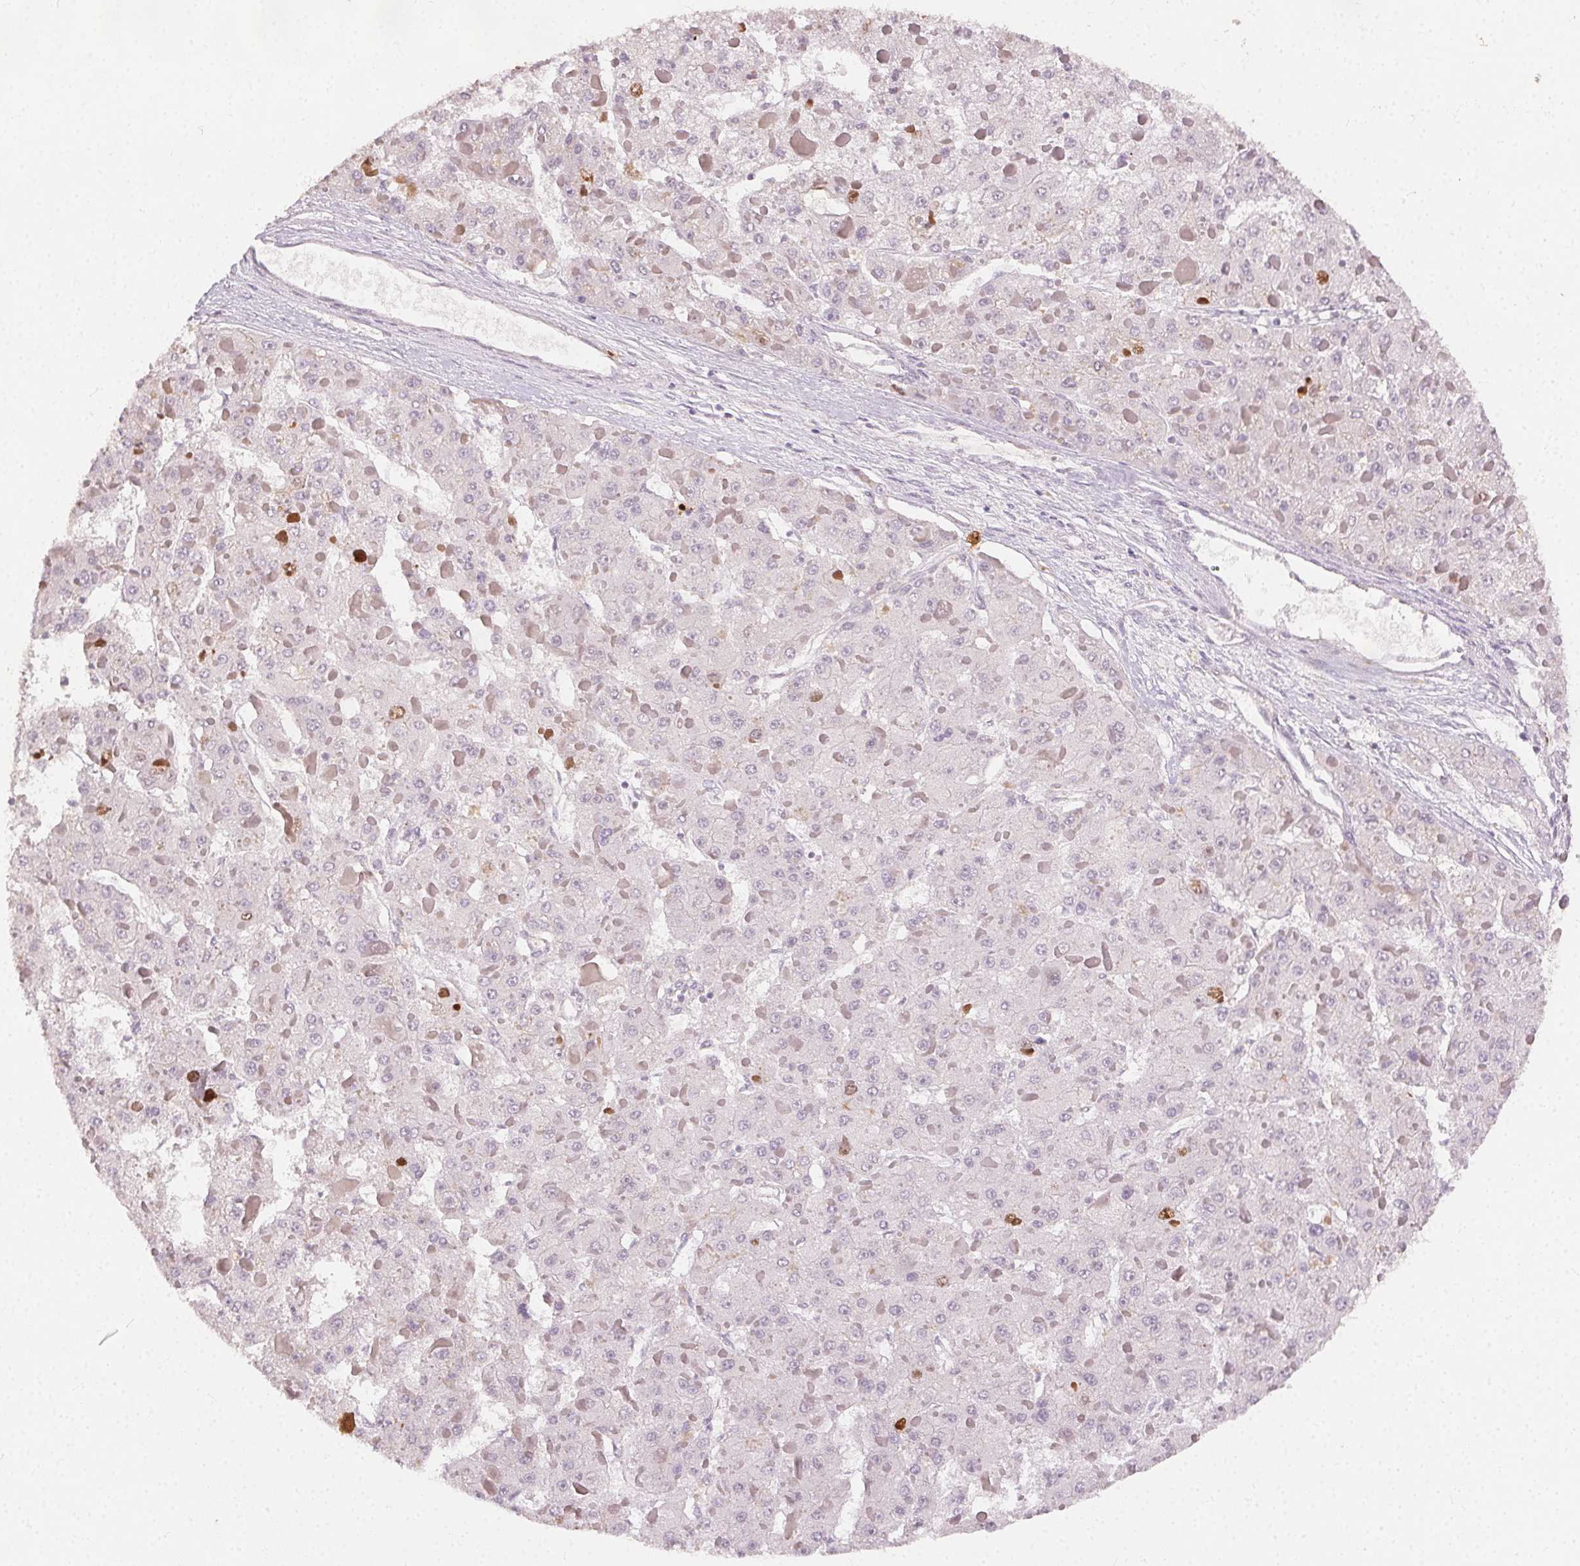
{"staining": {"intensity": "moderate", "quantity": "<25%", "location": "nuclear"}, "tissue": "liver cancer", "cell_type": "Tumor cells", "image_type": "cancer", "snomed": [{"axis": "morphology", "description": "Carcinoma, Hepatocellular, NOS"}, {"axis": "topography", "description": "Liver"}], "caption": "Tumor cells exhibit low levels of moderate nuclear expression in approximately <25% of cells in liver cancer. The staining was performed using DAB (3,3'-diaminobenzidine), with brown indicating positive protein expression. Nuclei are stained blue with hematoxylin.", "gene": "ANLN", "patient": {"sex": "female", "age": 73}}